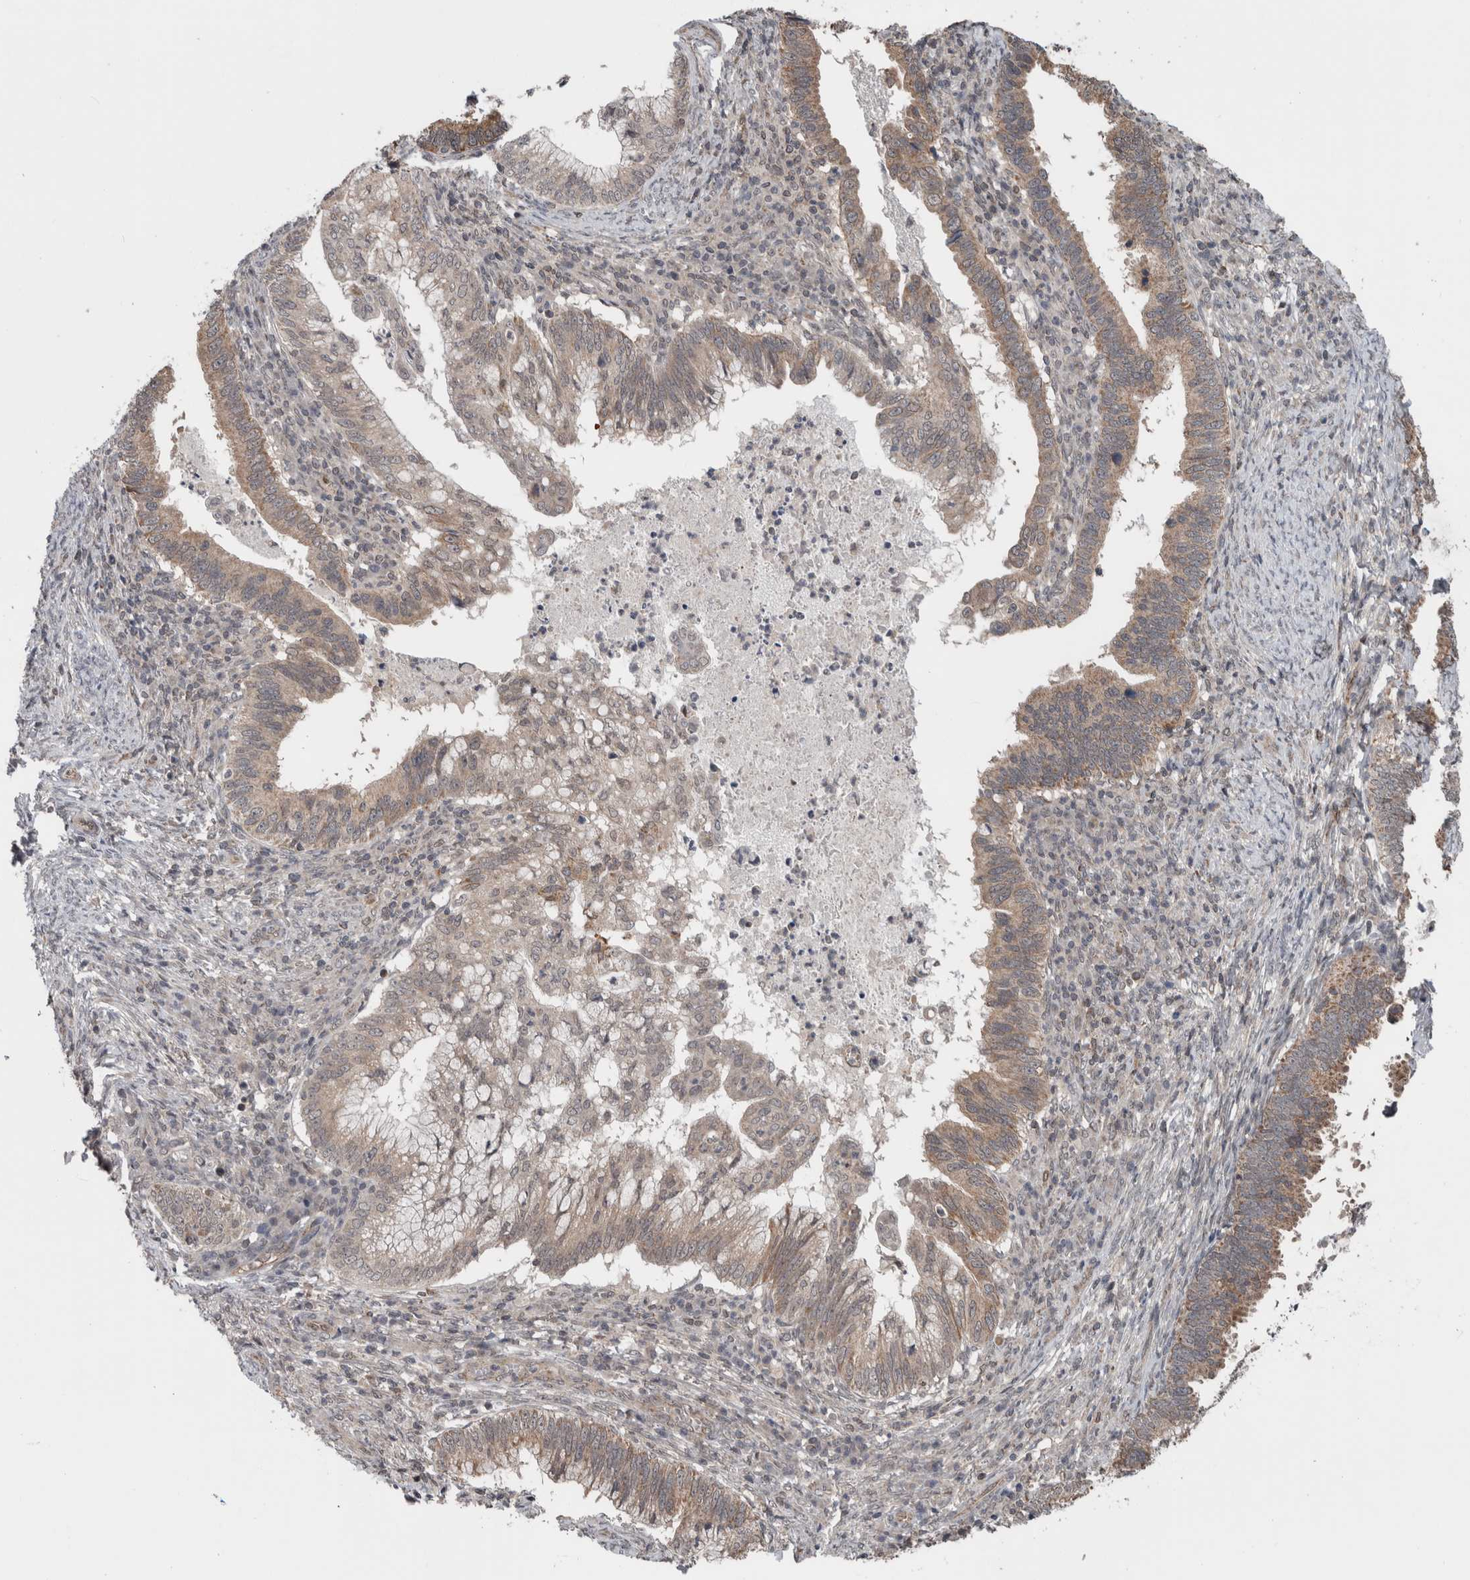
{"staining": {"intensity": "weak", "quantity": "25%-75%", "location": "cytoplasmic/membranous"}, "tissue": "cervical cancer", "cell_type": "Tumor cells", "image_type": "cancer", "snomed": [{"axis": "morphology", "description": "Adenocarcinoma, NOS"}, {"axis": "topography", "description": "Cervix"}], "caption": "There is low levels of weak cytoplasmic/membranous staining in tumor cells of adenocarcinoma (cervical), as demonstrated by immunohistochemical staining (brown color).", "gene": "ENY2", "patient": {"sex": "female", "age": 36}}